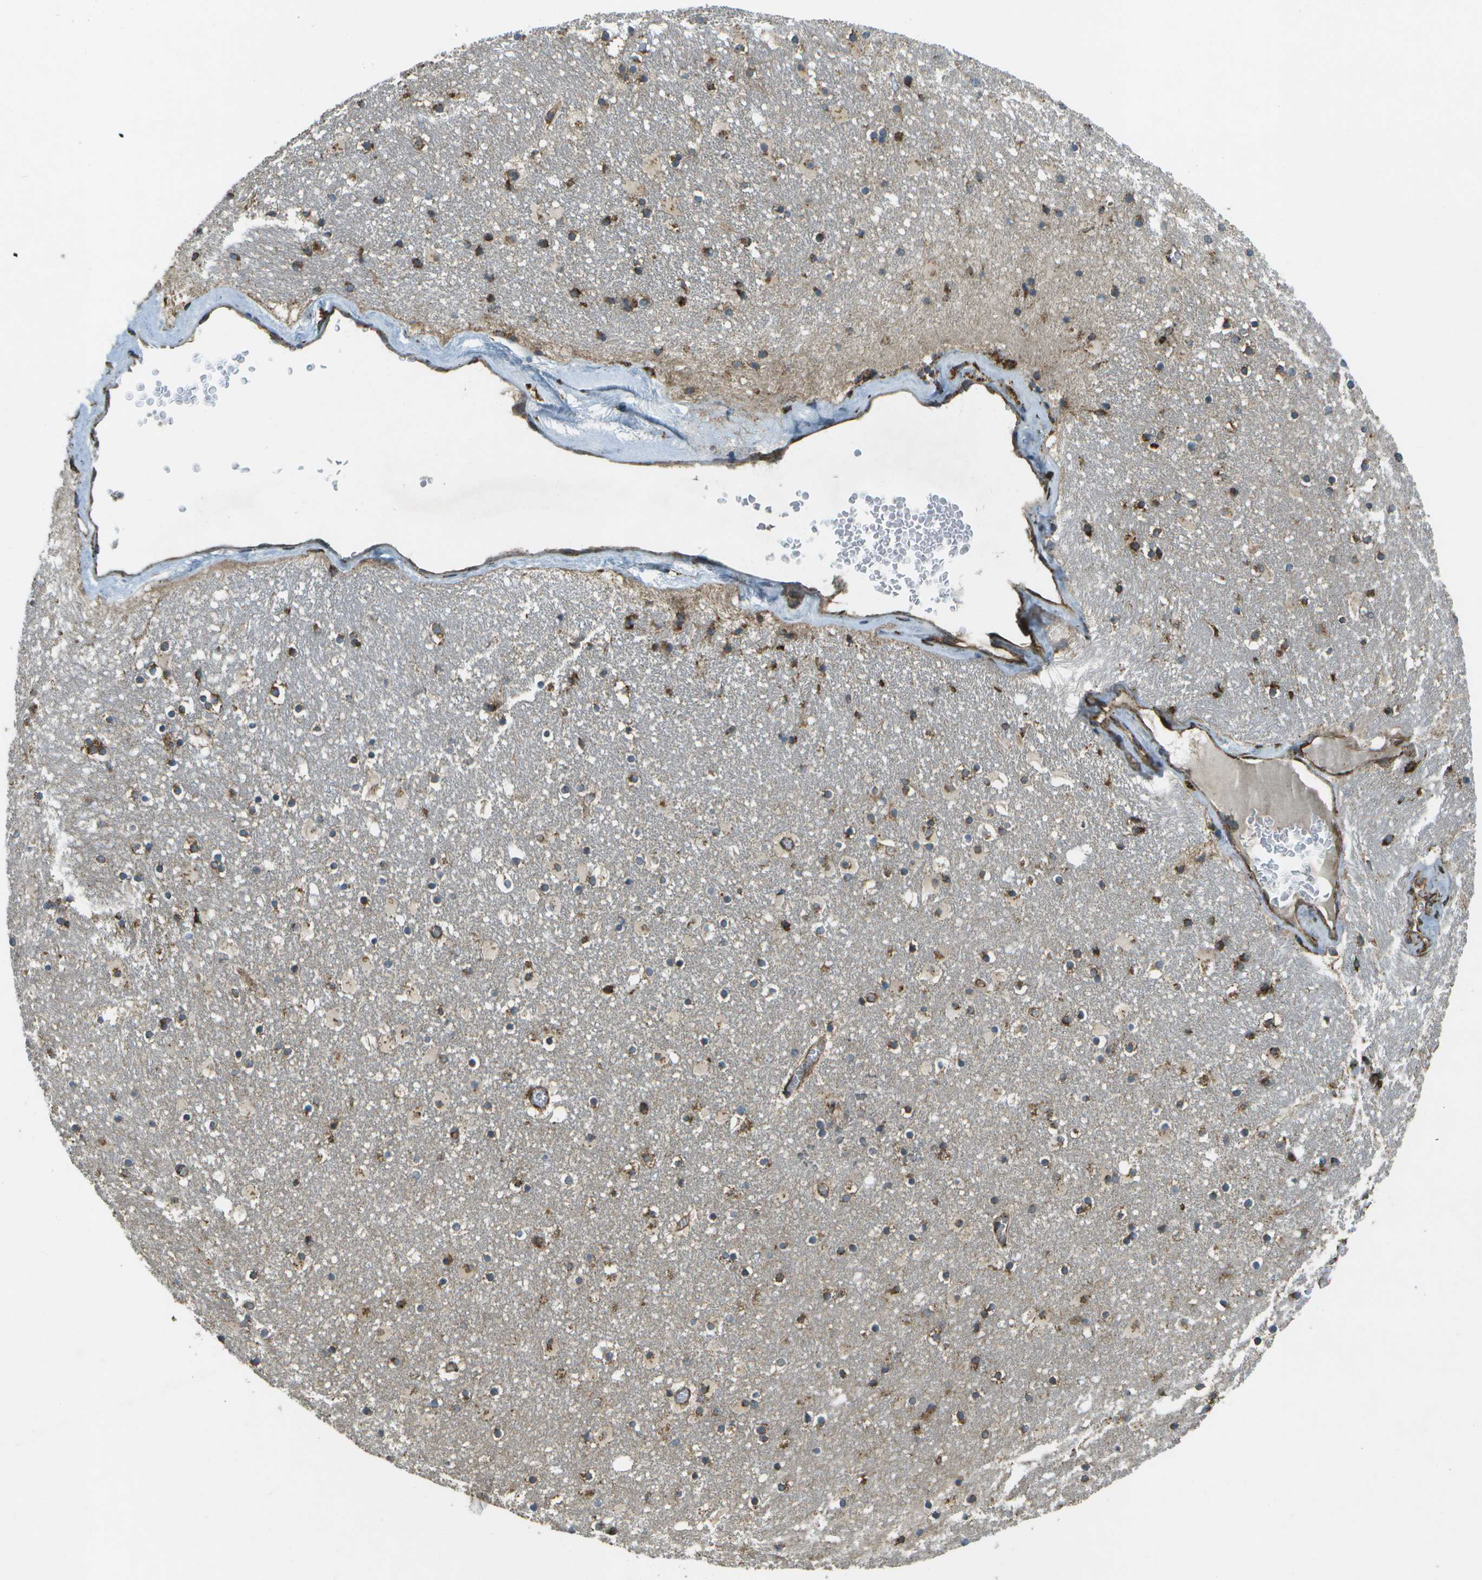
{"staining": {"intensity": "moderate", "quantity": ">75%", "location": "cytoplasmic/membranous"}, "tissue": "caudate", "cell_type": "Glial cells", "image_type": "normal", "snomed": [{"axis": "morphology", "description": "Normal tissue, NOS"}, {"axis": "topography", "description": "Lateral ventricle wall"}], "caption": "A photomicrograph showing moderate cytoplasmic/membranous staining in about >75% of glial cells in benign caudate, as visualized by brown immunohistochemical staining.", "gene": "PDIA4", "patient": {"sex": "male", "age": 45}}